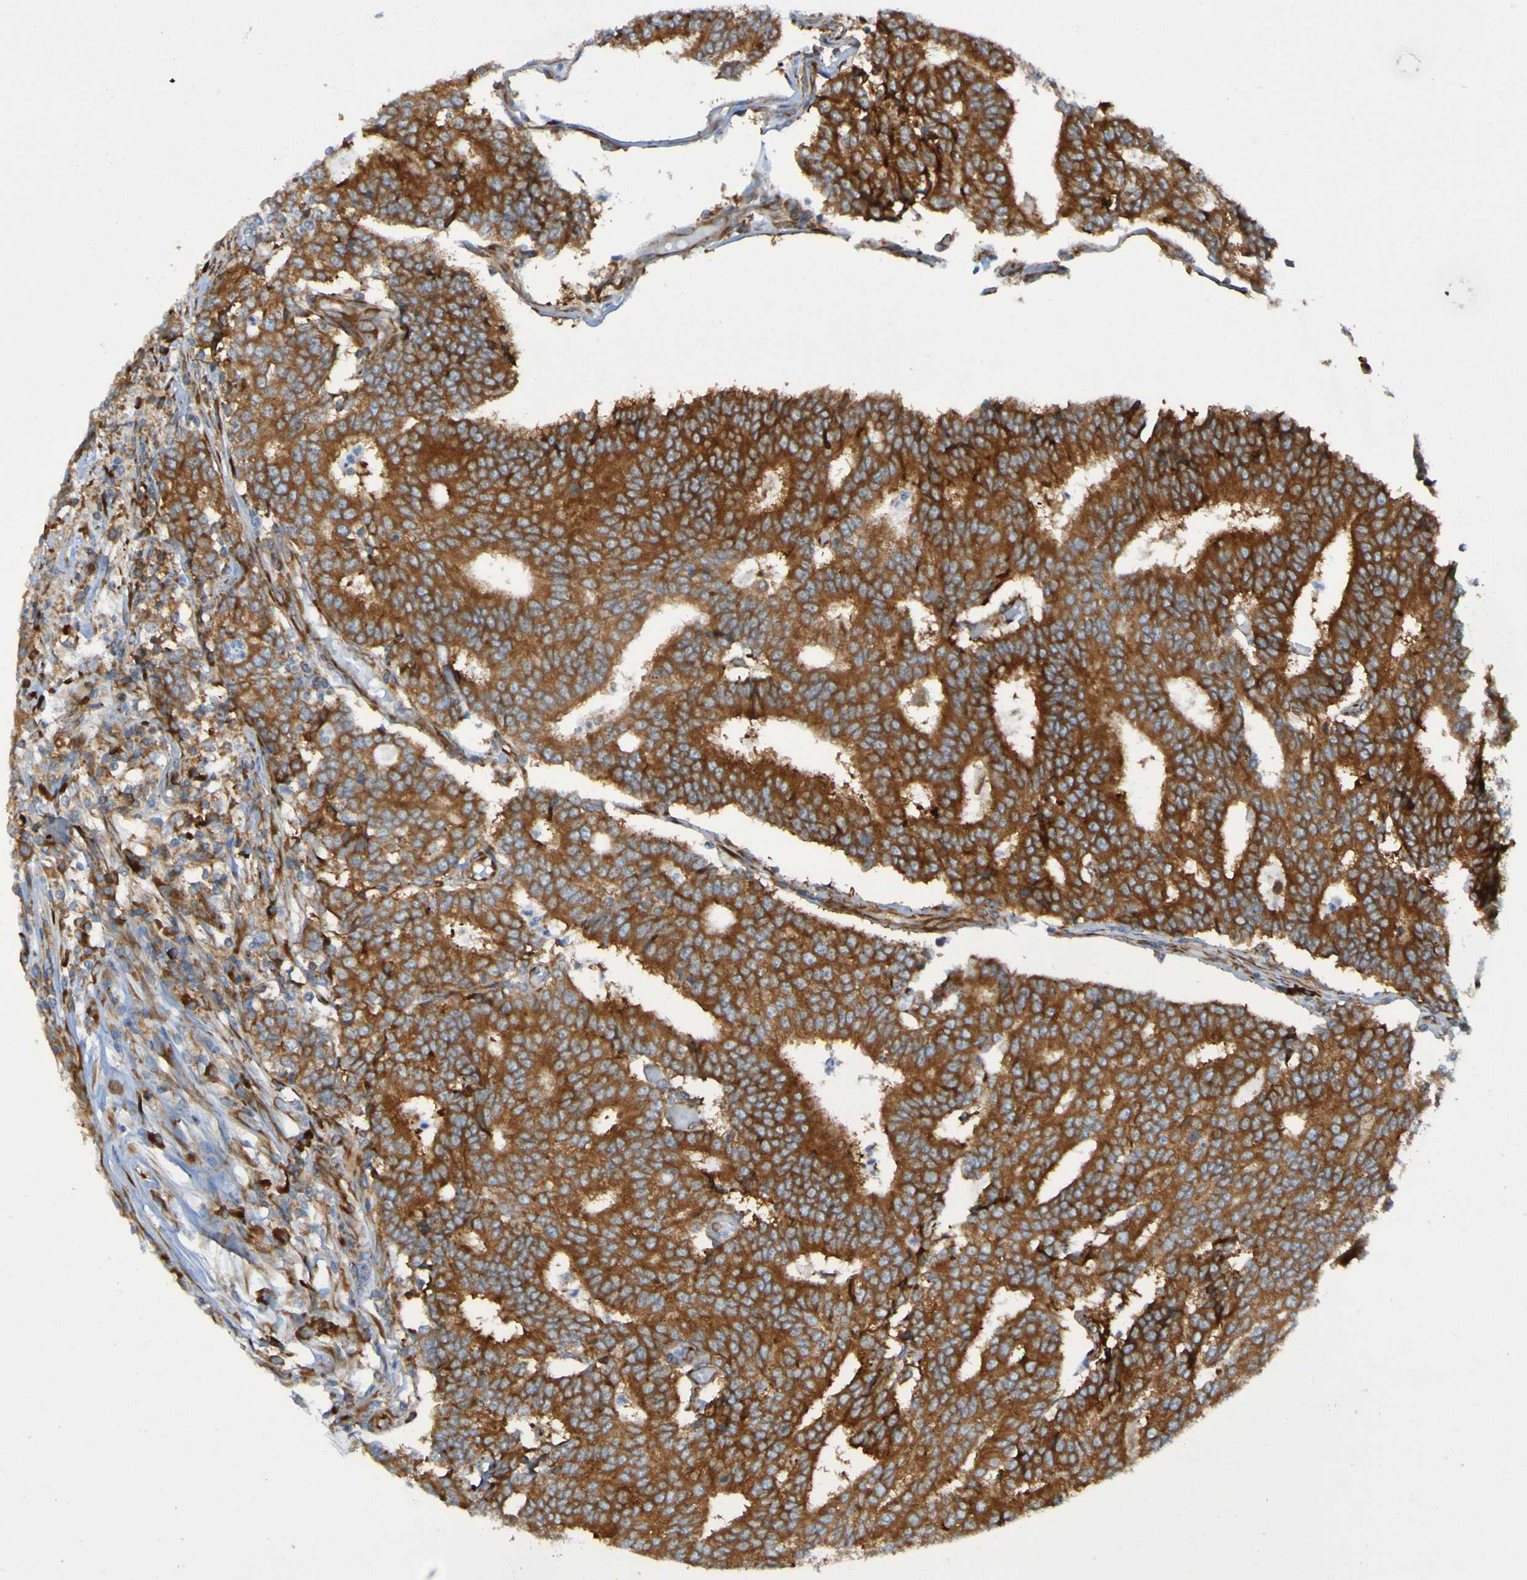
{"staining": {"intensity": "strong", "quantity": ">75%", "location": "cytoplasmic/membranous"}, "tissue": "prostate cancer", "cell_type": "Tumor cells", "image_type": "cancer", "snomed": [{"axis": "morphology", "description": "Normal tissue, NOS"}, {"axis": "morphology", "description": "Adenocarcinoma, High grade"}, {"axis": "topography", "description": "Prostate"}, {"axis": "topography", "description": "Seminal veicle"}], "caption": "An IHC micrograph of tumor tissue is shown. Protein staining in brown highlights strong cytoplasmic/membranous positivity in prostate adenocarcinoma (high-grade) within tumor cells.", "gene": "RPL10", "patient": {"sex": "male", "age": 55}}